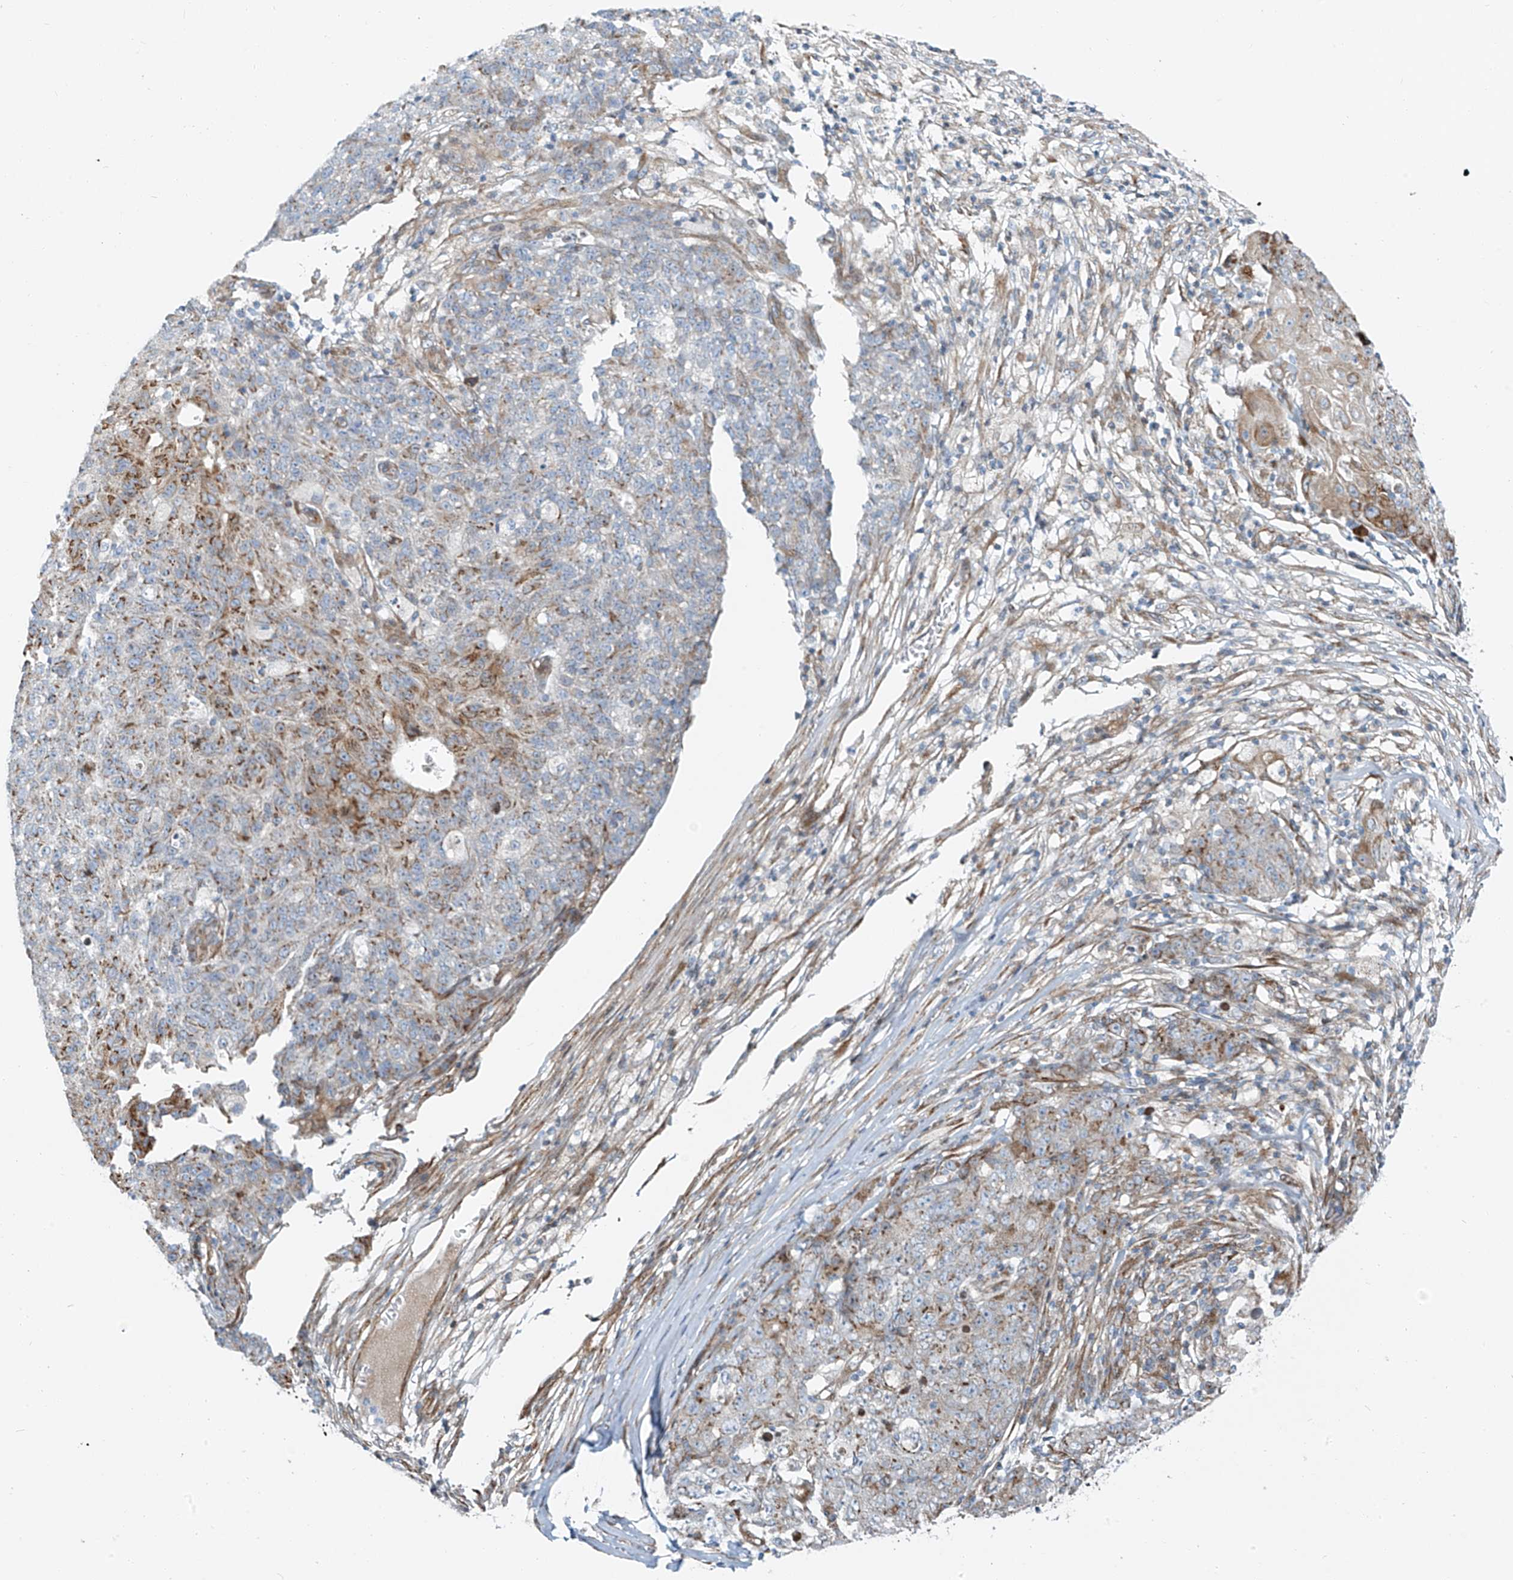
{"staining": {"intensity": "moderate", "quantity": "25%-75%", "location": "cytoplasmic/membranous"}, "tissue": "ovarian cancer", "cell_type": "Tumor cells", "image_type": "cancer", "snomed": [{"axis": "morphology", "description": "Carcinoma, endometroid"}, {"axis": "topography", "description": "Ovary"}], "caption": "The image displays immunohistochemical staining of ovarian cancer (endometroid carcinoma). There is moderate cytoplasmic/membranous staining is present in approximately 25%-75% of tumor cells.", "gene": "HIC2", "patient": {"sex": "female", "age": 42}}